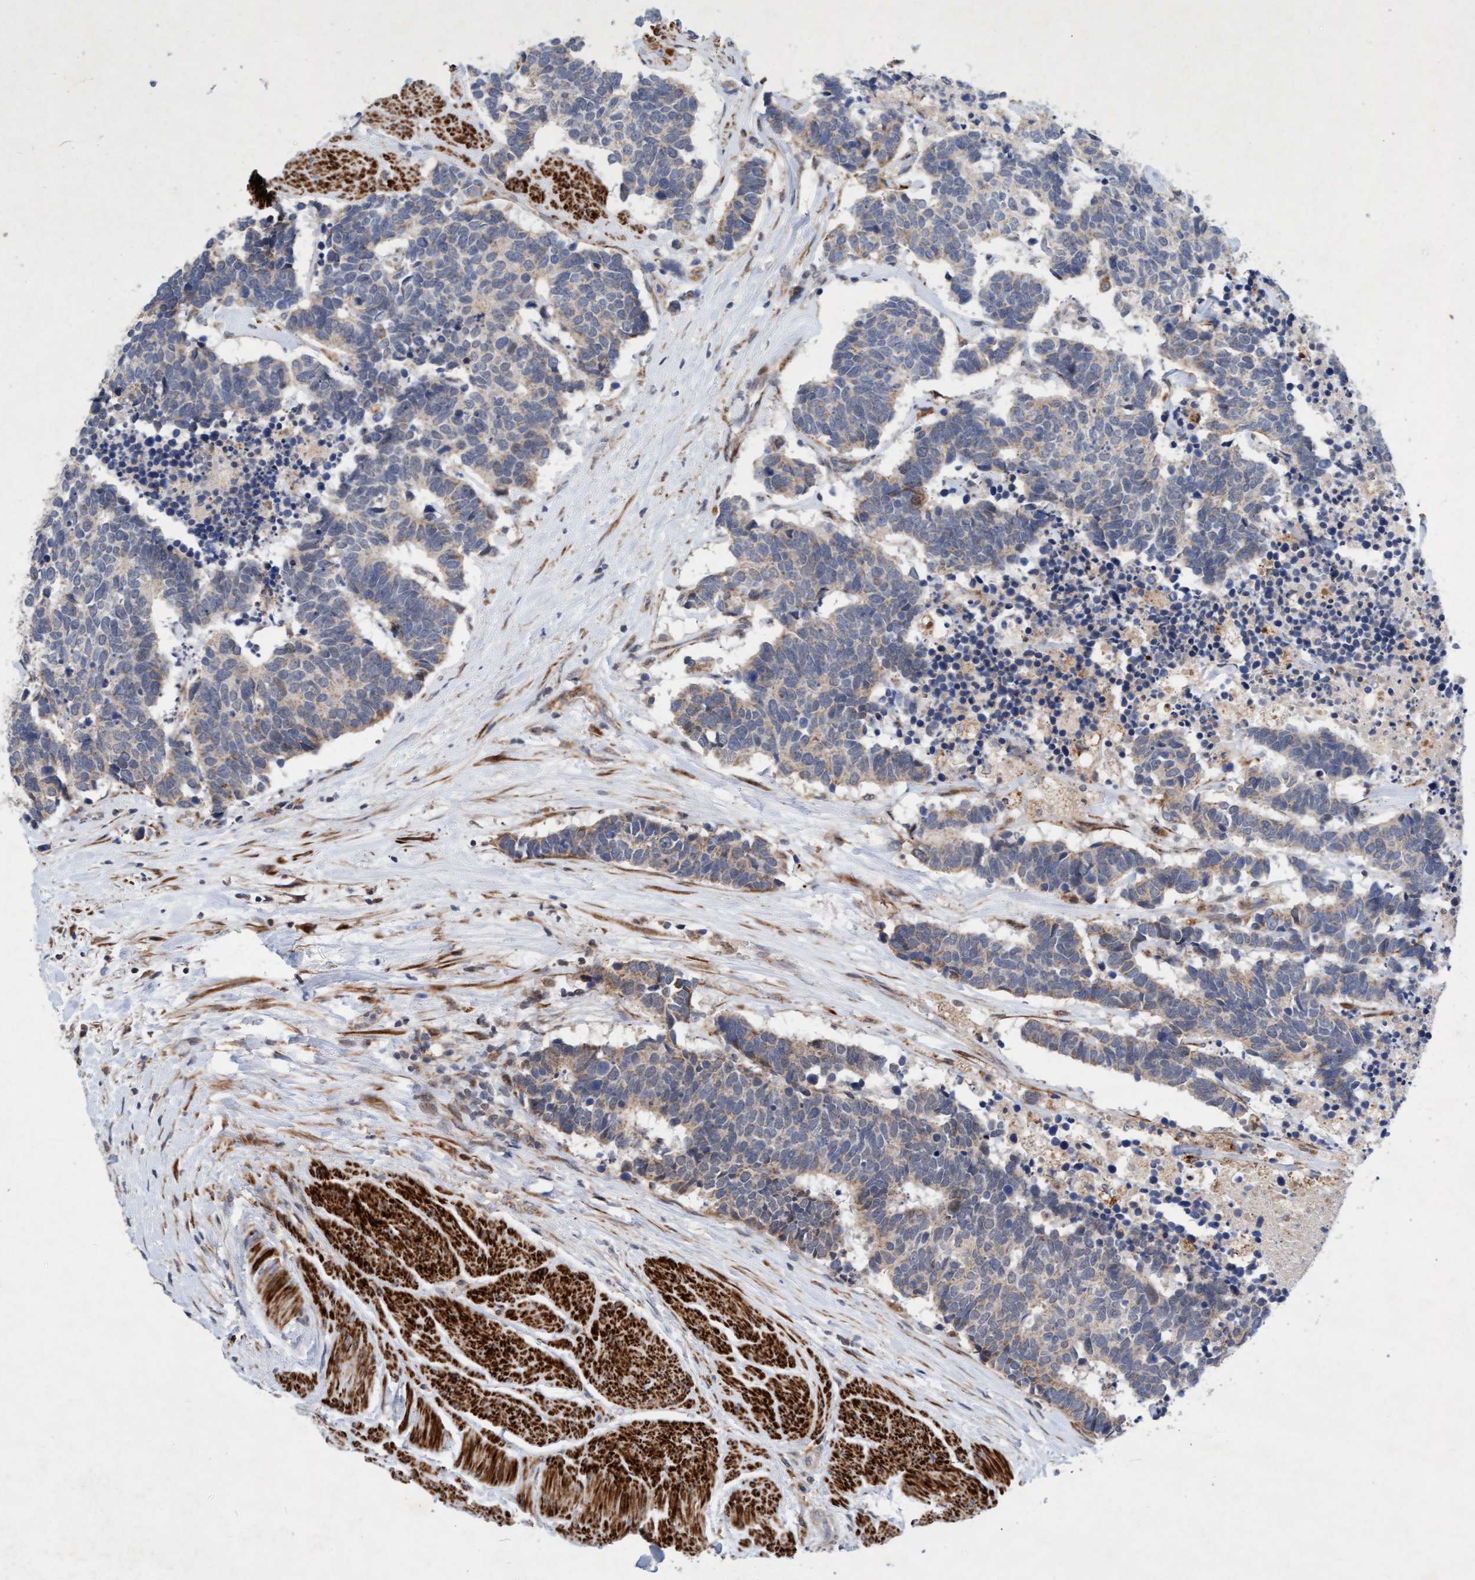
{"staining": {"intensity": "weak", "quantity": "<25%", "location": "cytoplasmic/membranous"}, "tissue": "carcinoid", "cell_type": "Tumor cells", "image_type": "cancer", "snomed": [{"axis": "morphology", "description": "Carcinoma, NOS"}, {"axis": "morphology", "description": "Carcinoid, malignant, NOS"}, {"axis": "topography", "description": "Urinary bladder"}], "caption": "An immunohistochemistry micrograph of carcinoma is shown. There is no staining in tumor cells of carcinoma. The staining was performed using DAB to visualize the protein expression in brown, while the nuclei were stained in blue with hematoxylin (Magnification: 20x).", "gene": "TMEM70", "patient": {"sex": "male", "age": 57}}